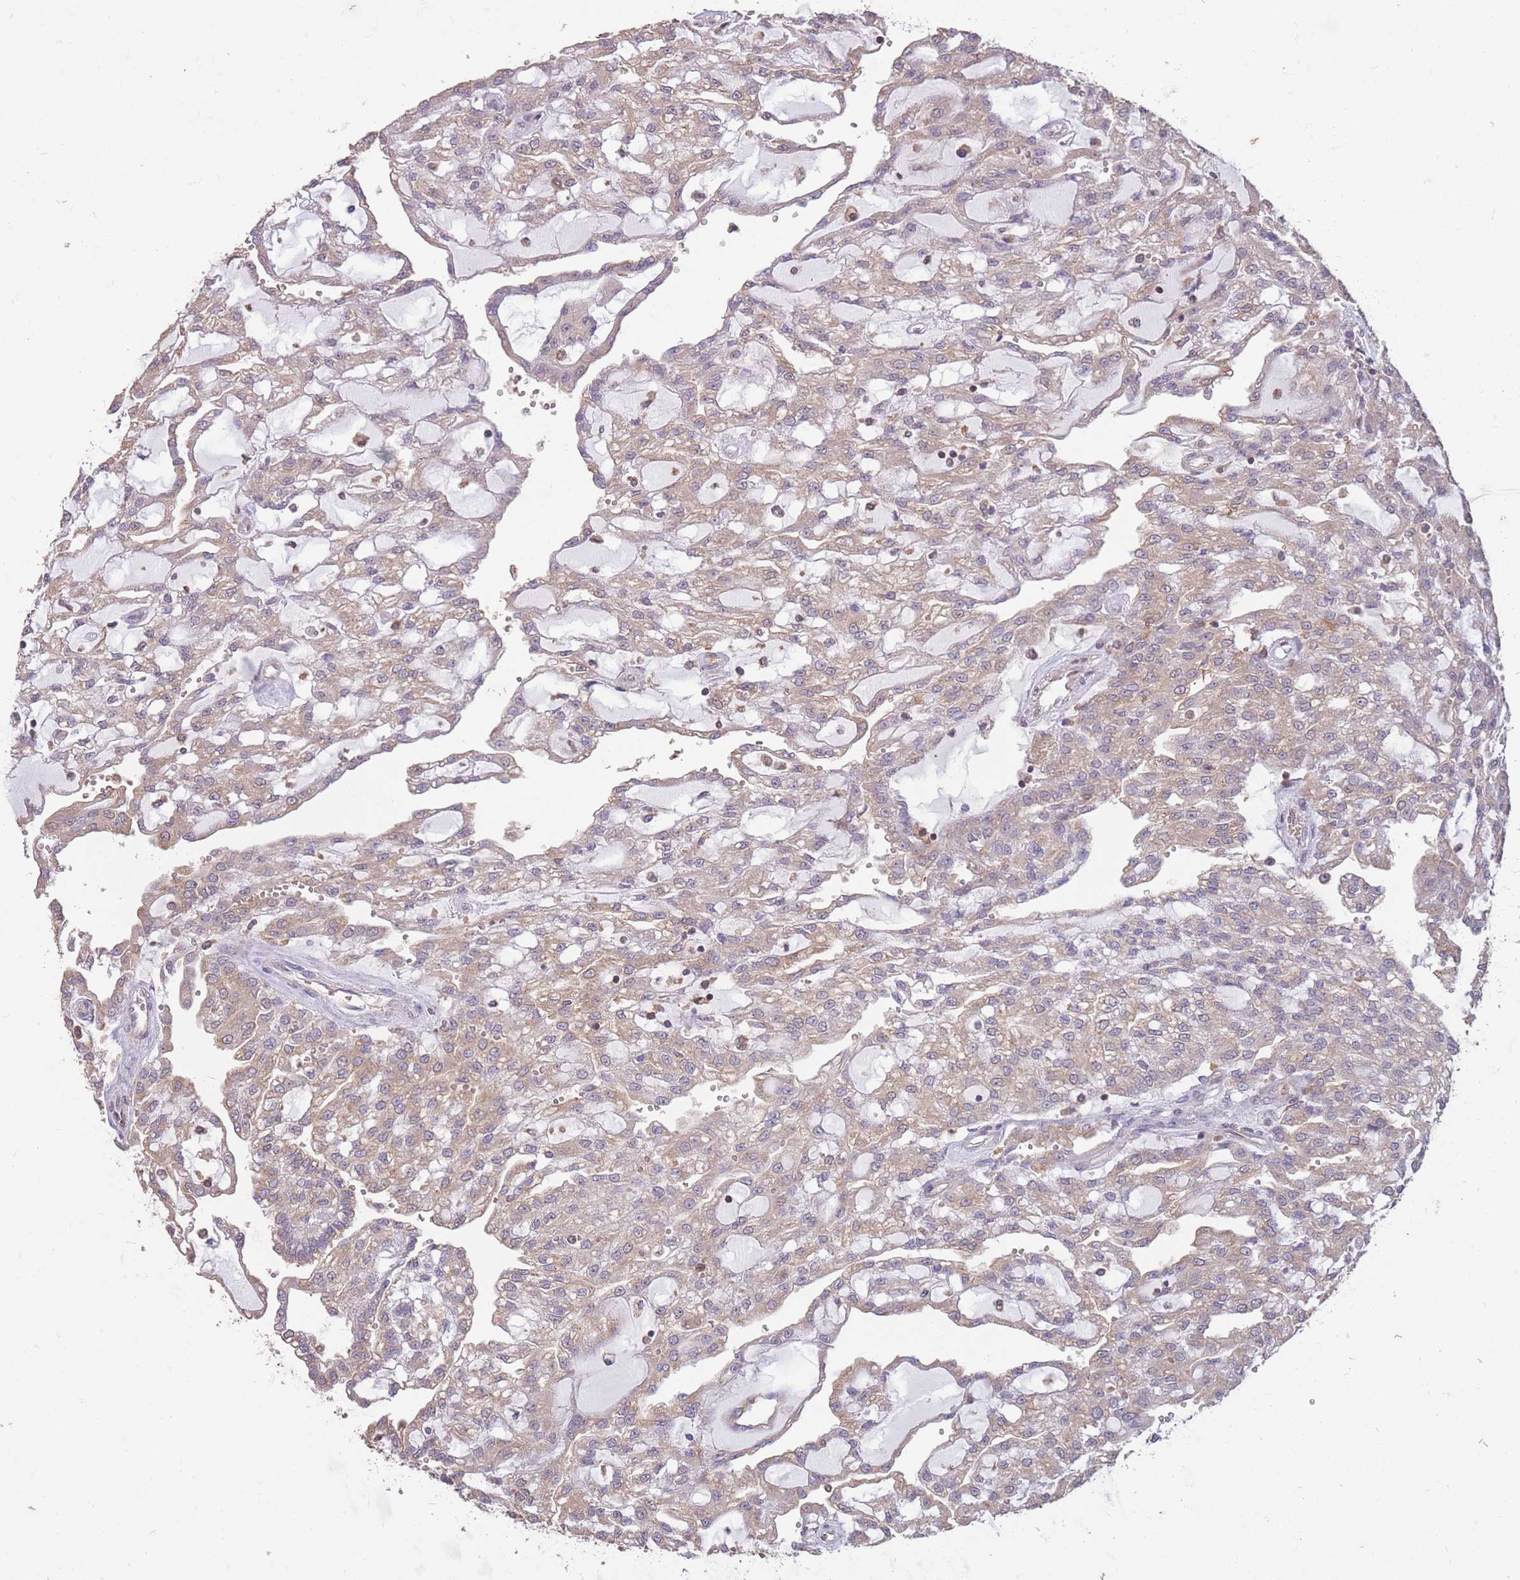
{"staining": {"intensity": "weak", "quantity": ">75%", "location": "cytoplasmic/membranous"}, "tissue": "renal cancer", "cell_type": "Tumor cells", "image_type": "cancer", "snomed": [{"axis": "morphology", "description": "Adenocarcinoma, NOS"}, {"axis": "topography", "description": "Kidney"}], "caption": "A high-resolution photomicrograph shows immunohistochemistry (IHC) staining of renal adenocarcinoma, which displays weak cytoplasmic/membranous positivity in approximately >75% of tumor cells.", "gene": "GMIP", "patient": {"sex": "male", "age": 63}}